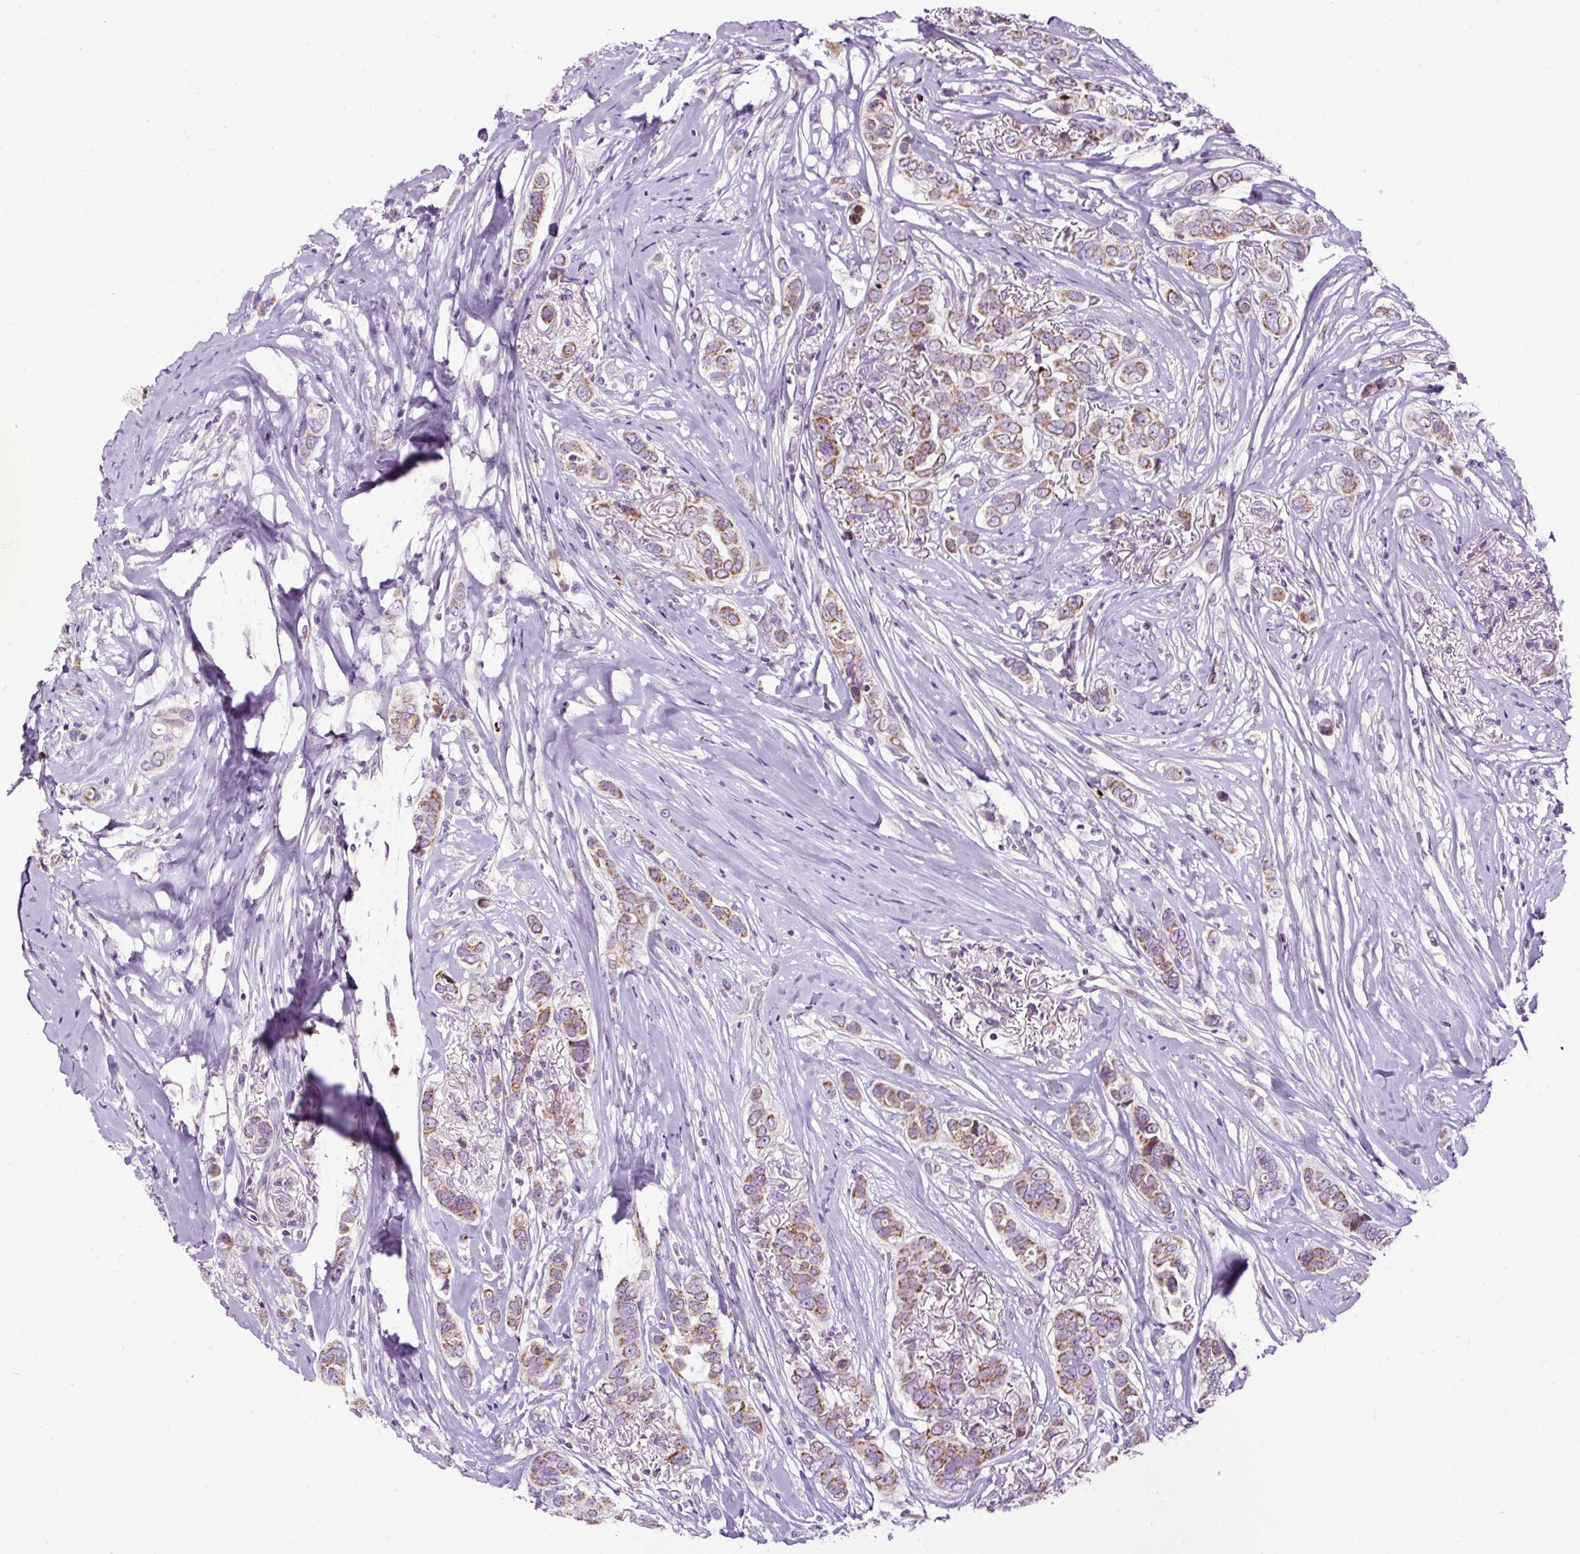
{"staining": {"intensity": "moderate", "quantity": "25%-75%", "location": "cytoplasmic/membranous"}, "tissue": "breast cancer", "cell_type": "Tumor cells", "image_type": "cancer", "snomed": [{"axis": "morphology", "description": "Lobular carcinoma"}, {"axis": "topography", "description": "Breast"}], "caption": "A histopathology image showing moderate cytoplasmic/membranous expression in approximately 25%-75% of tumor cells in breast lobular carcinoma, as visualized by brown immunohistochemical staining.", "gene": "FMC1", "patient": {"sex": "female", "age": 51}}